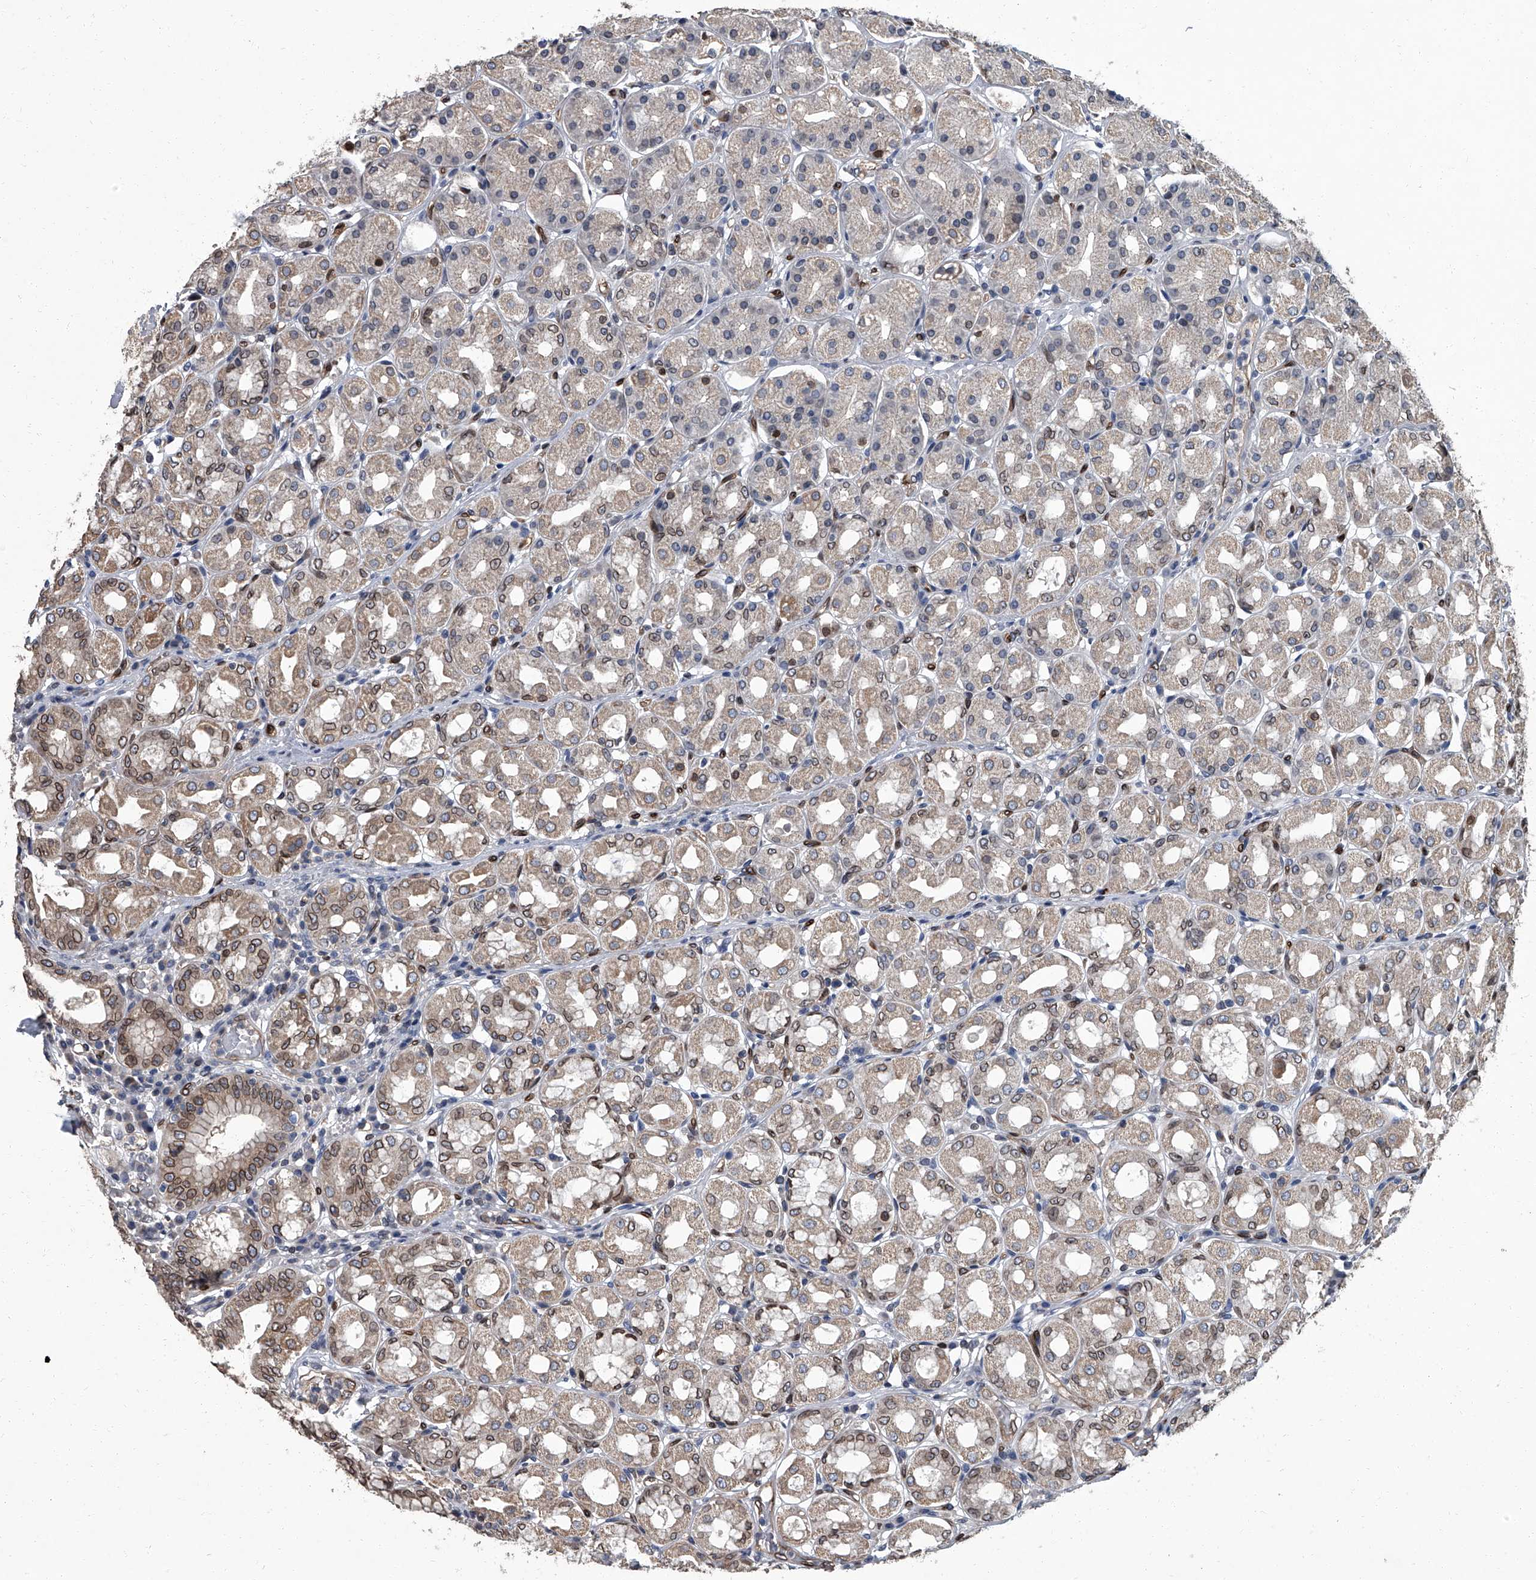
{"staining": {"intensity": "strong", "quantity": "25%-75%", "location": "cytoplasmic/membranous,nuclear"}, "tissue": "stomach", "cell_type": "Glandular cells", "image_type": "normal", "snomed": [{"axis": "morphology", "description": "Normal tissue, NOS"}, {"axis": "topography", "description": "Stomach"}, {"axis": "topography", "description": "Stomach, lower"}], "caption": "Immunohistochemical staining of benign stomach reveals high levels of strong cytoplasmic/membranous,nuclear expression in about 25%-75% of glandular cells.", "gene": "LRRC8C", "patient": {"sex": "female", "age": 56}}